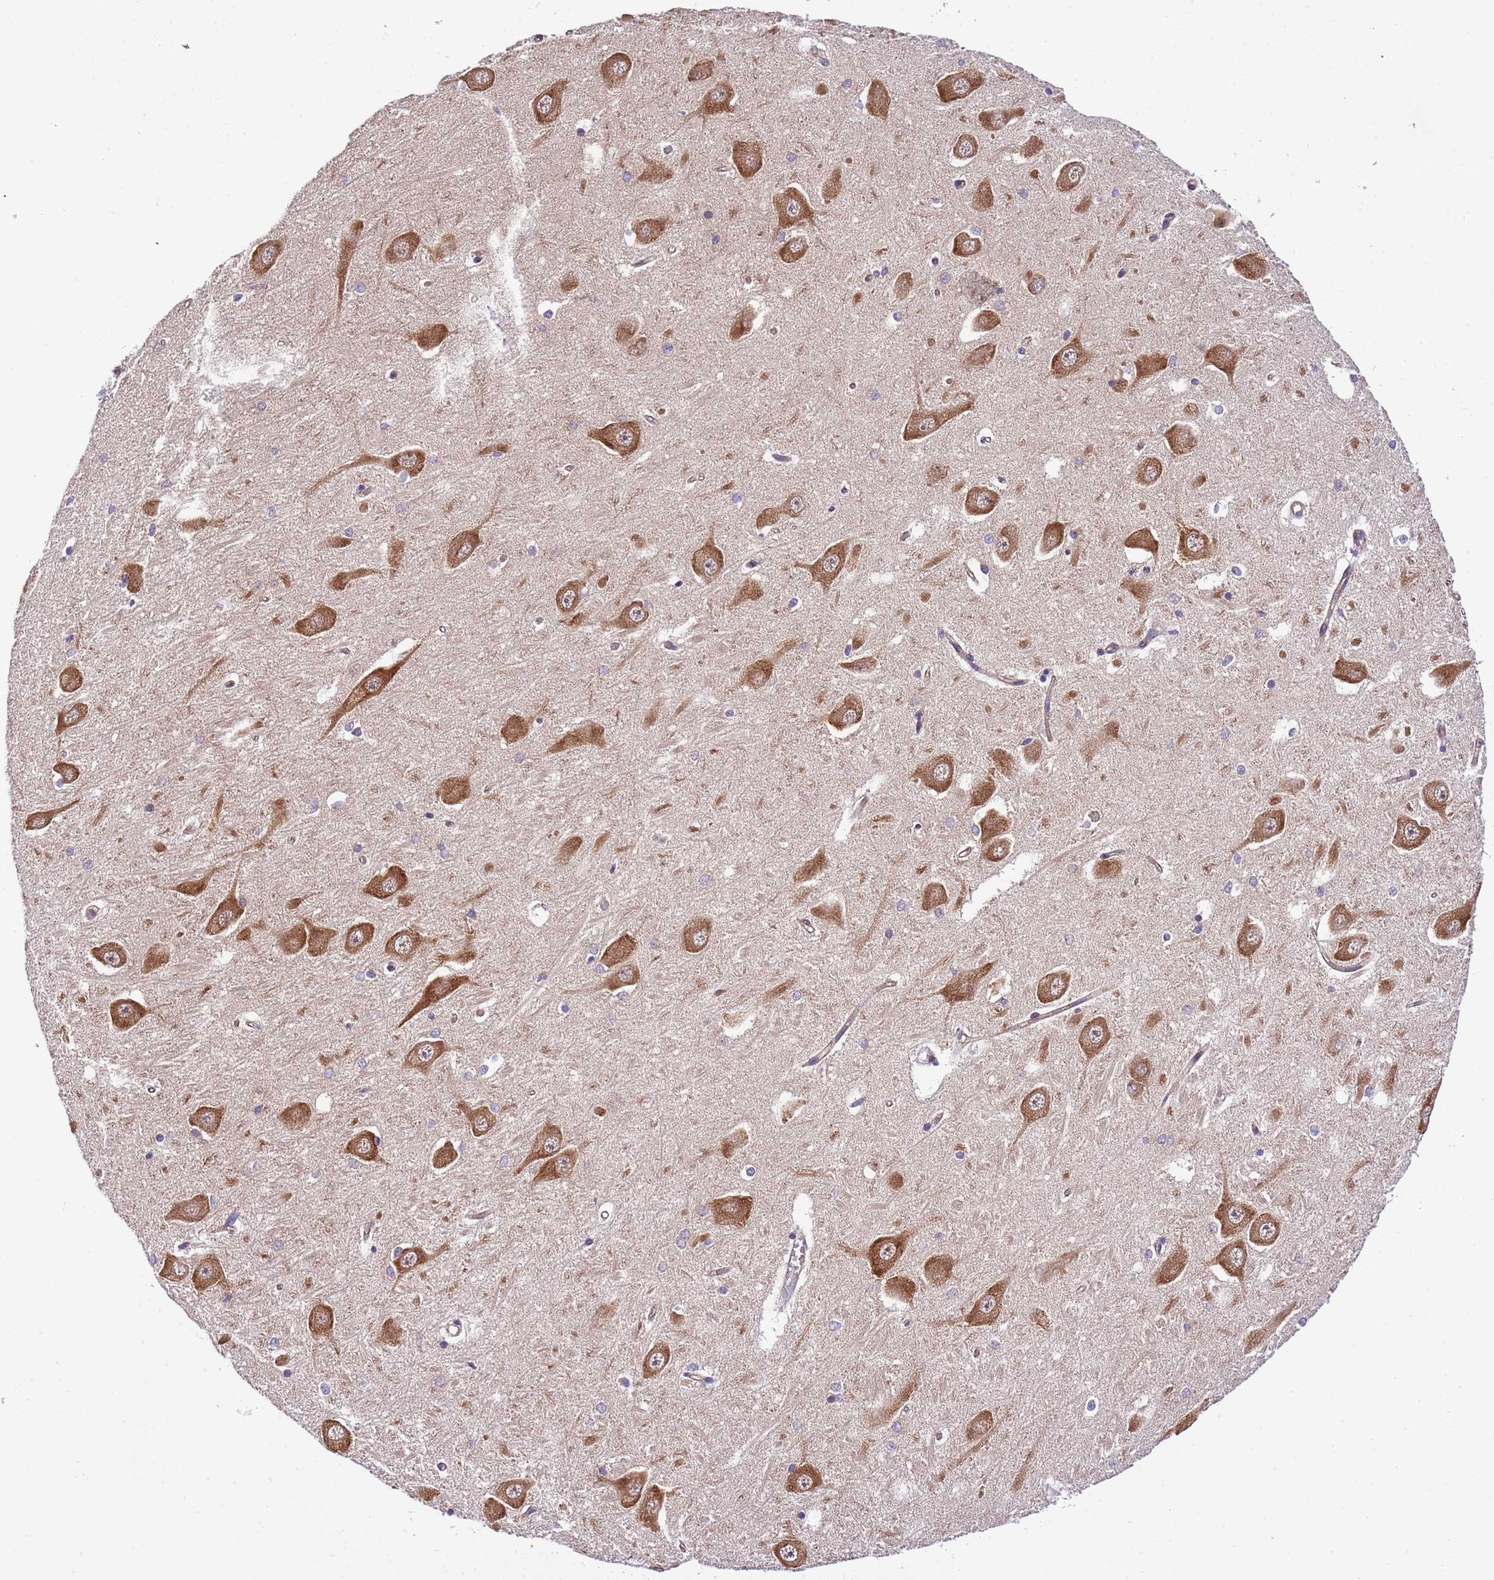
{"staining": {"intensity": "negative", "quantity": "none", "location": "none"}, "tissue": "hippocampus", "cell_type": "Glial cells", "image_type": "normal", "snomed": [{"axis": "morphology", "description": "Normal tissue, NOS"}, {"axis": "topography", "description": "Hippocampus"}], "caption": "High magnification brightfield microscopy of benign hippocampus stained with DAB (3,3'-diaminobenzidine) (brown) and counterstained with hematoxylin (blue): glial cells show no significant positivity. The staining is performed using DAB brown chromogen with nuclei counter-stained in using hematoxylin.", "gene": "DONSON", "patient": {"sex": "male", "age": 45}}